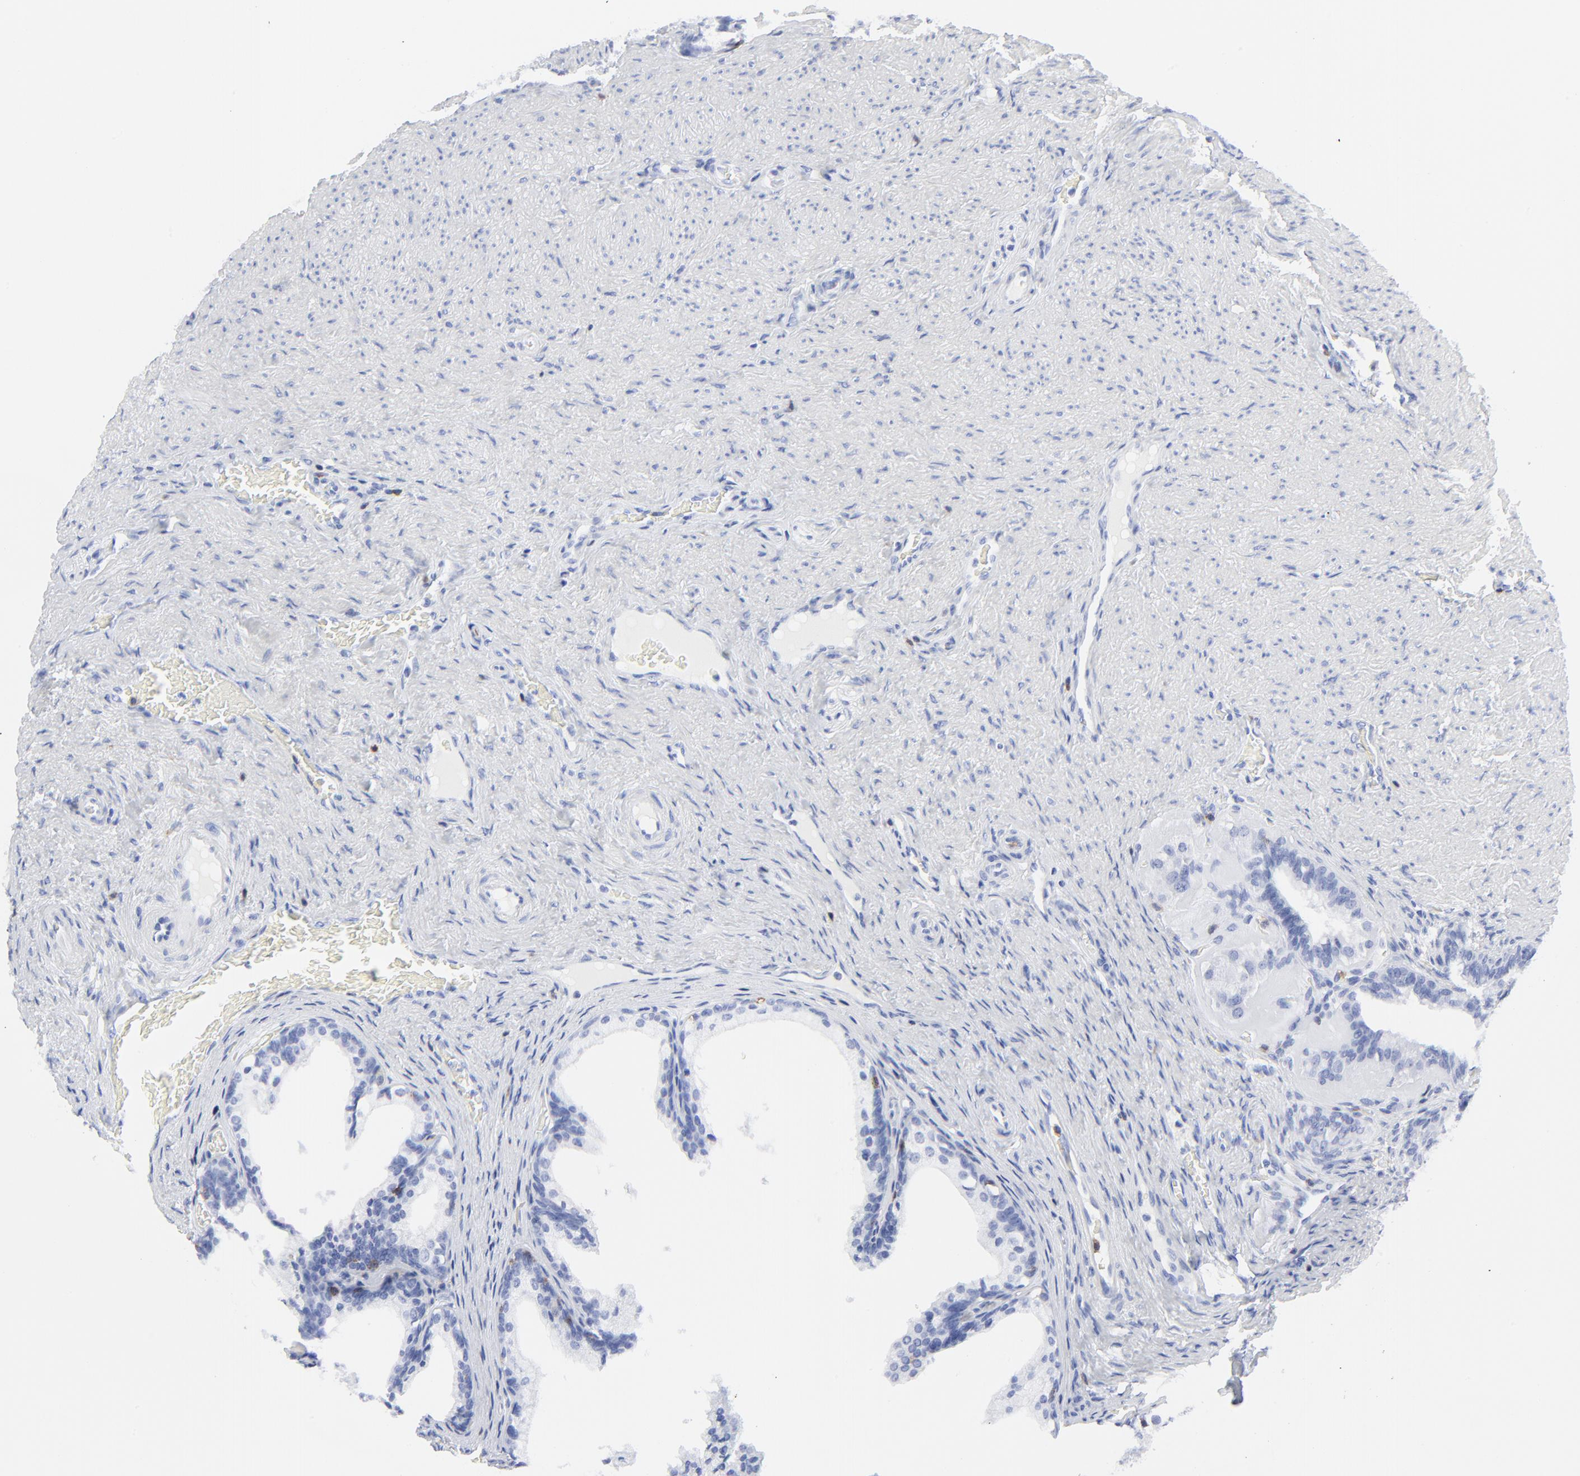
{"staining": {"intensity": "negative", "quantity": "none", "location": "none"}, "tissue": "prostate cancer", "cell_type": "Tumor cells", "image_type": "cancer", "snomed": [{"axis": "morphology", "description": "Adenocarcinoma, Medium grade"}, {"axis": "topography", "description": "Prostate"}], "caption": "A histopathology image of human prostate cancer (medium-grade adenocarcinoma) is negative for staining in tumor cells.", "gene": "LCK", "patient": {"sex": "male", "age": 60}}